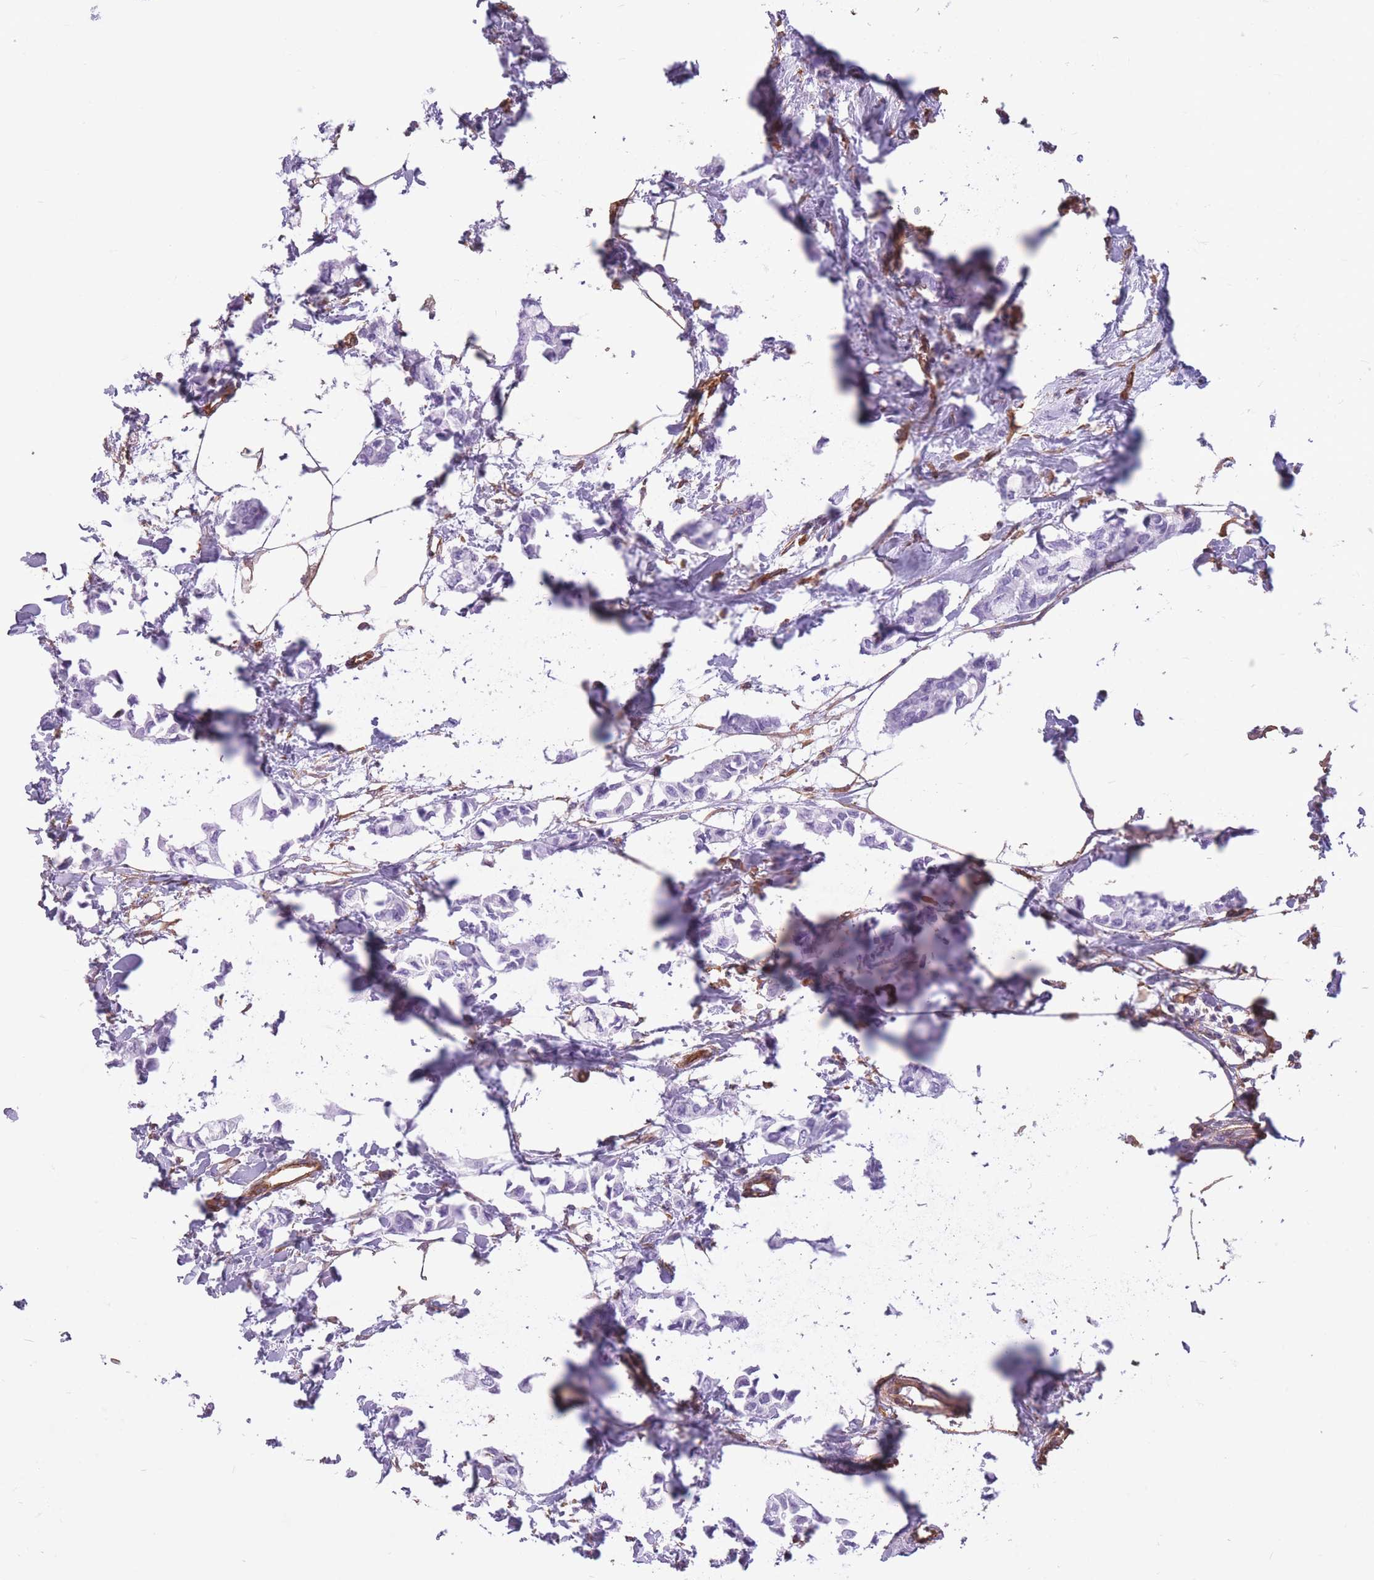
{"staining": {"intensity": "negative", "quantity": "none", "location": "none"}, "tissue": "breast cancer", "cell_type": "Tumor cells", "image_type": "cancer", "snomed": [{"axis": "morphology", "description": "Duct carcinoma"}, {"axis": "topography", "description": "Breast"}], "caption": "Tumor cells show no significant expression in breast intraductal carcinoma.", "gene": "ADD1", "patient": {"sex": "female", "age": 73}}